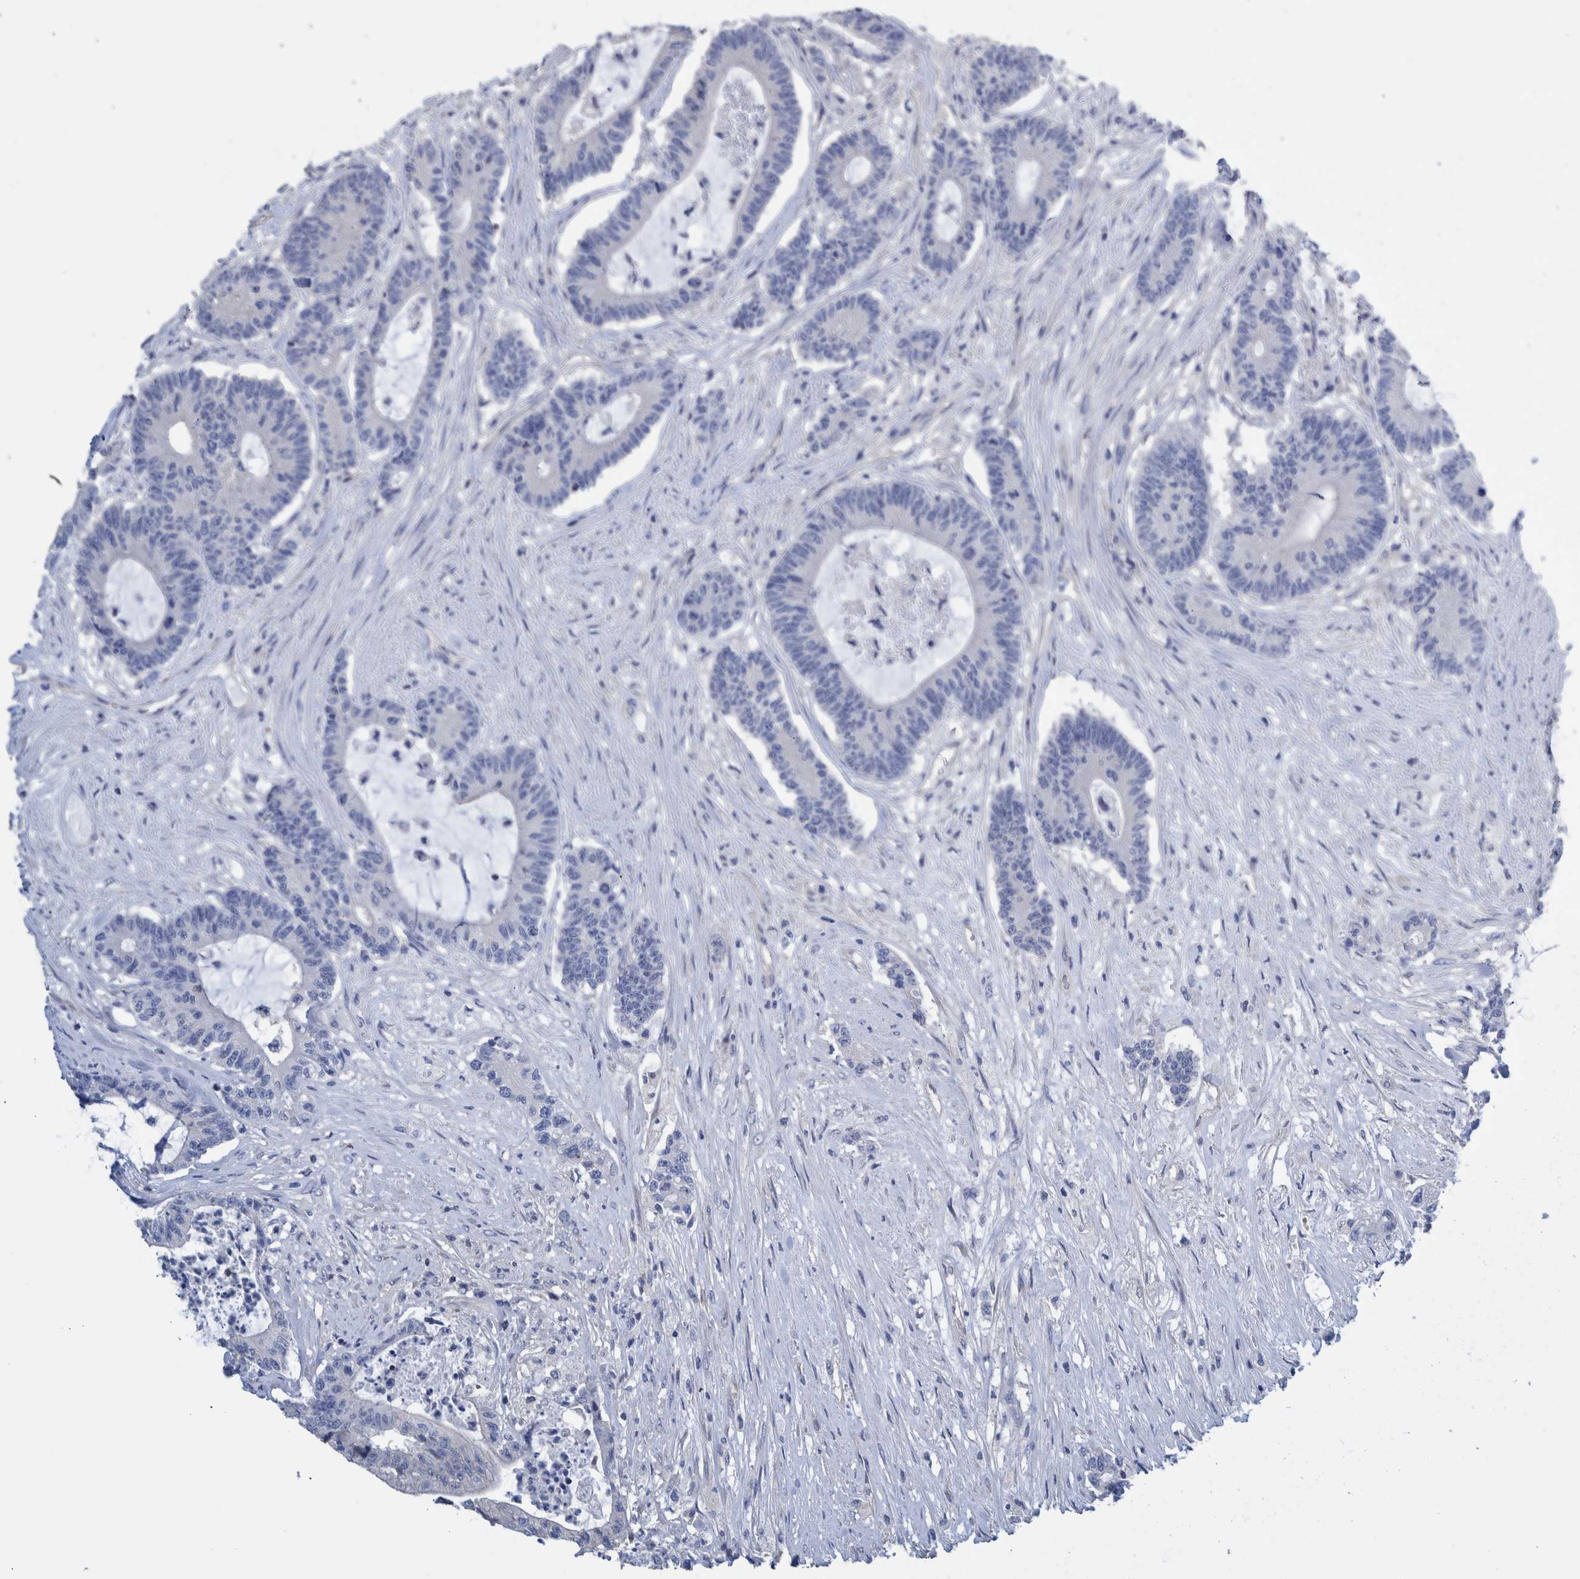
{"staining": {"intensity": "negative", "quantity": "none", "location": "none"}, "tissue": "colorectal cancer", "cell_type": "Tumor cells", "image_type": "cancer", "snomed": [{"axis": "morphology", "description": "Adenocarcinoma, NOS"}, {"axis": "topography", "description": "Colon"}], "caption": "Immunohistochemistry (IHC) histopathology image of human colorectal adenocarcinoma stained for a protein (brown), which shows no staining in tumor cells.", "gene": "PPP3CC", "patient": {"sex": "female", "age": 84}}